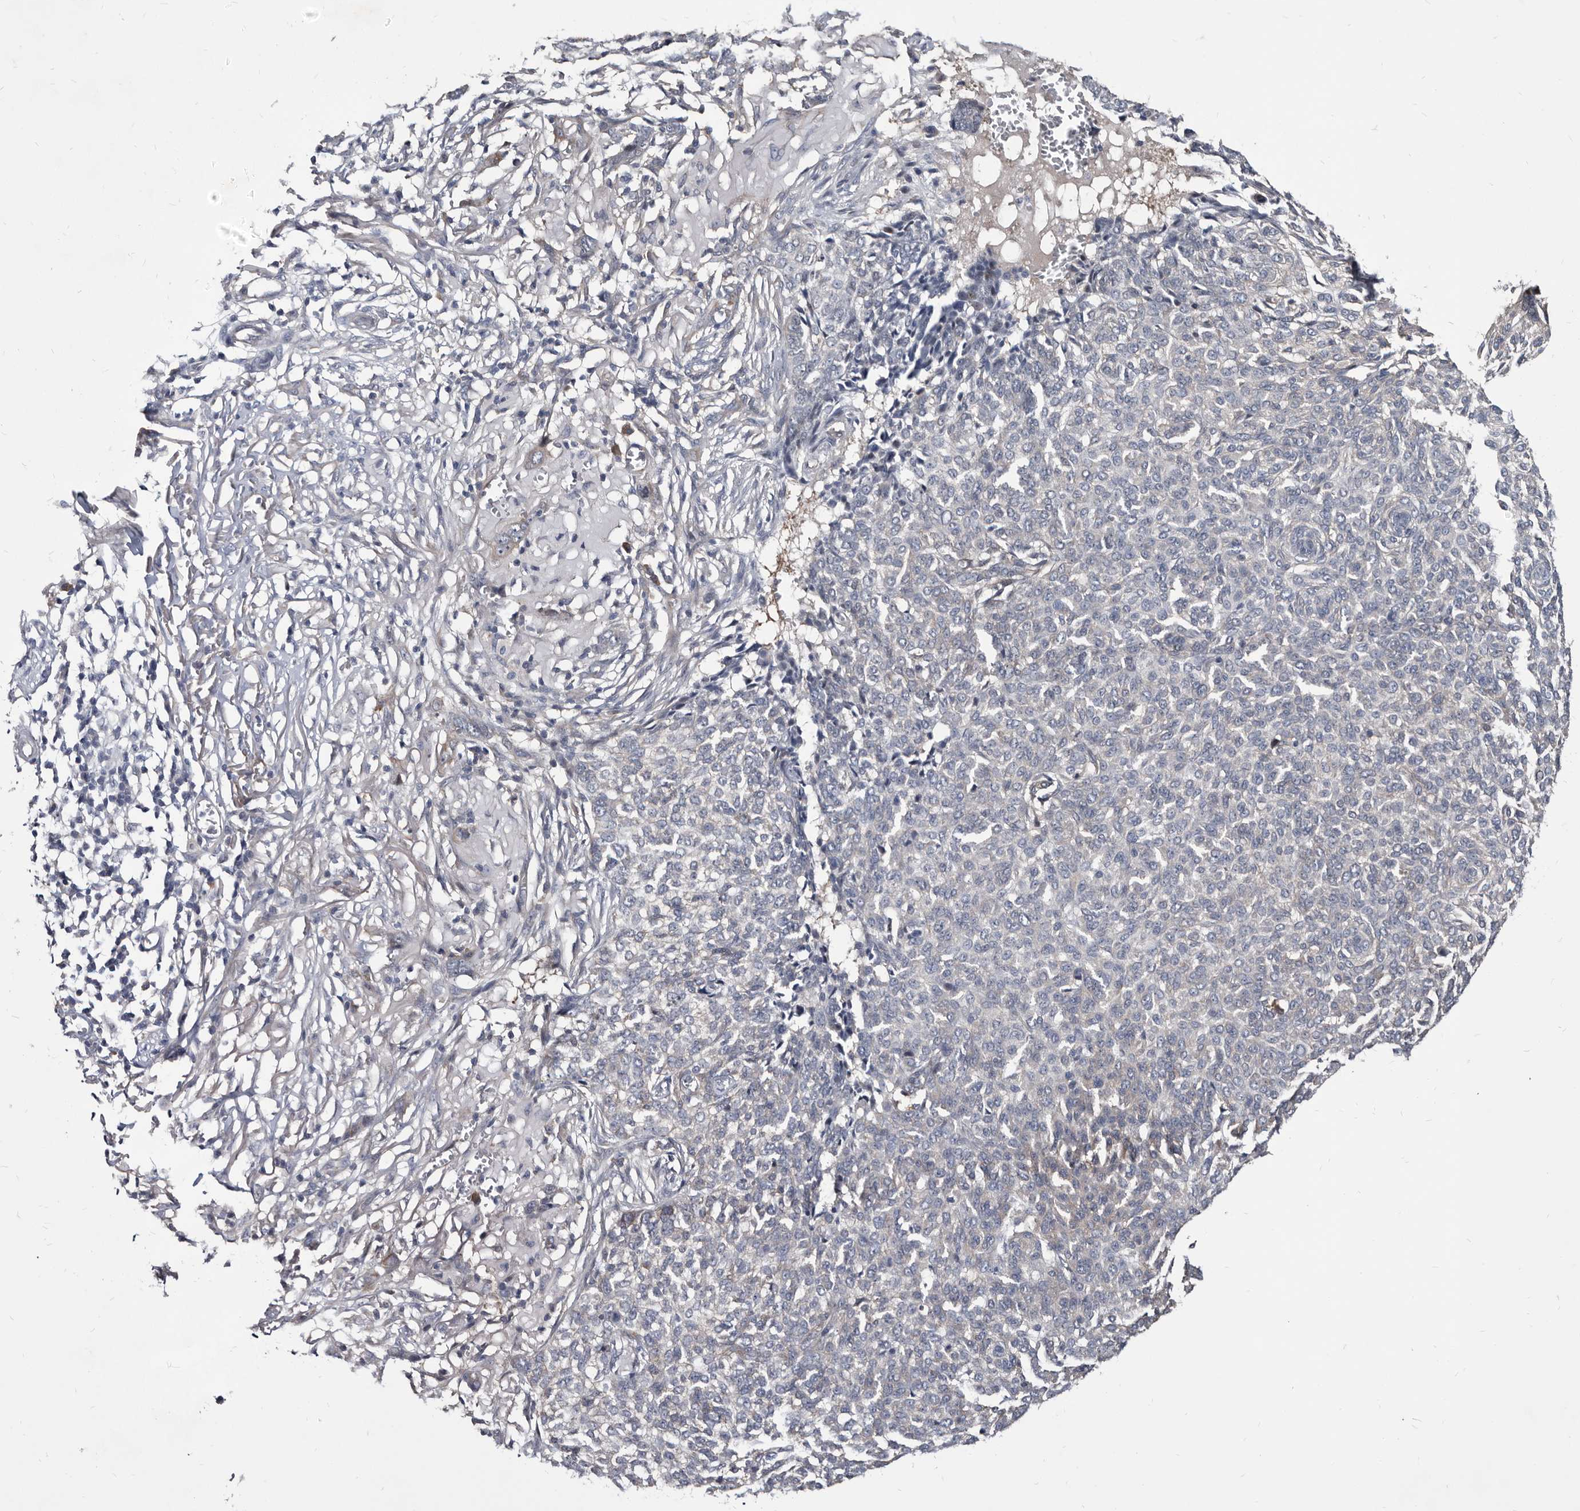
{"staining": {"intensity": "negative", "quantity": "none", "location": "none"}, "tissue": "skin cancer", "cell_type": "Tumor cells", "image_type": "cancer", "snomed": [{"axis": "morphology", "description": "Basal cell carcinoma"}, {"axis": "topography", "description": "Skin"}], "caption": "Histopathology image shows no significant protein staining in tumor cells of skin basal cell carcinoma.", "gene": "ABCF2", "patient": {"sex": "male", "age": 85}}